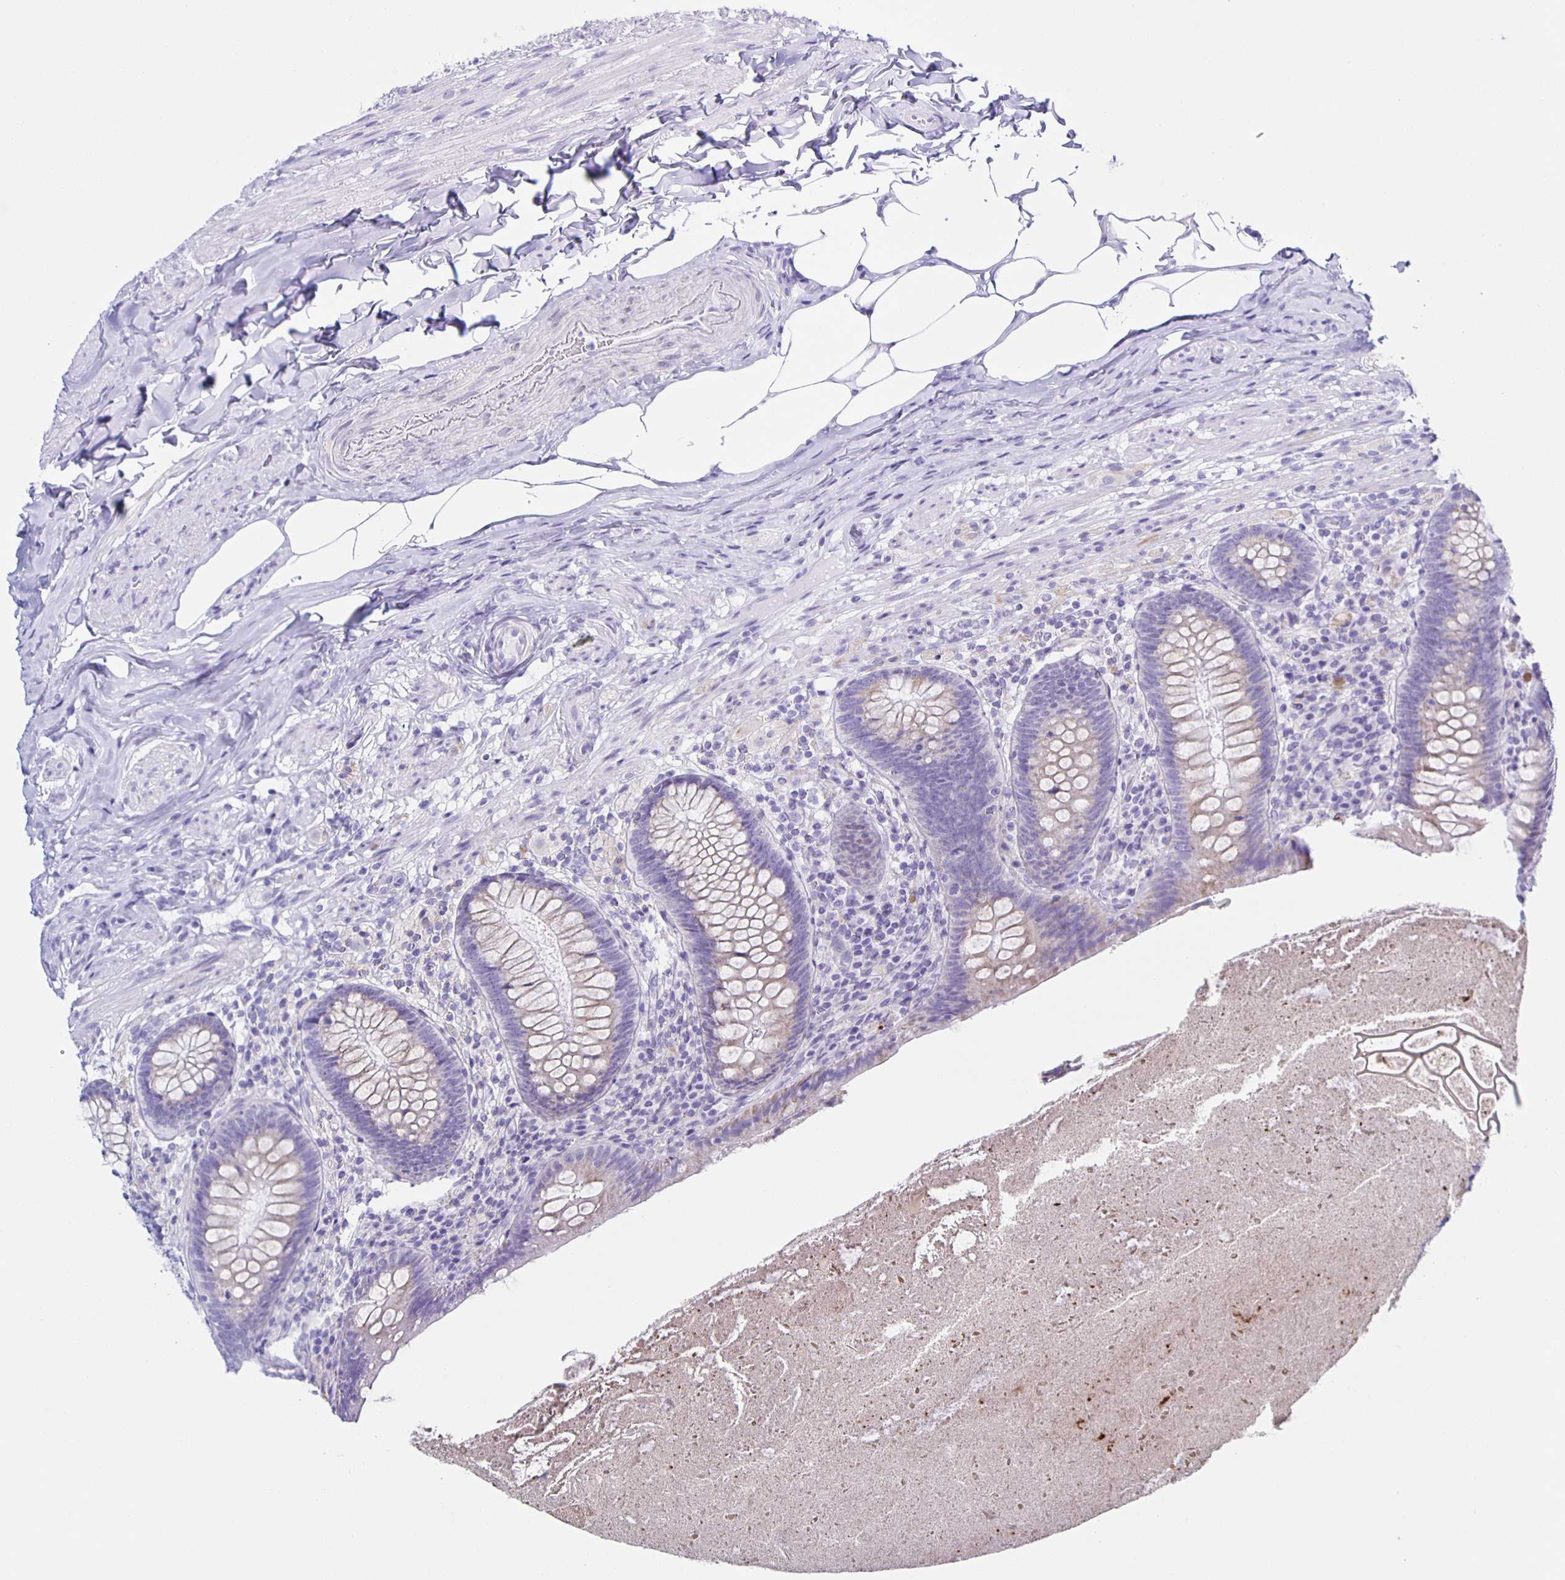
{"staining": {"intensity": "weak", "quantity": "<25%", "location": "cytoplasmic/membranous"}, "tissue": "appendix", "cell_type": "Glandular cells", "image_type": "normal", "snomed": [{"axis": "morphology", "description": "Normal tissue, NOS"}, {"axis": "topography", "description": "Appendix"}], "caption": "This is an immunohistochemistry histopathology image of benign appendix. There is no expression in glandular cells.", "gene": "AQP6", "patient": {"sex": "male", "age": 47}}